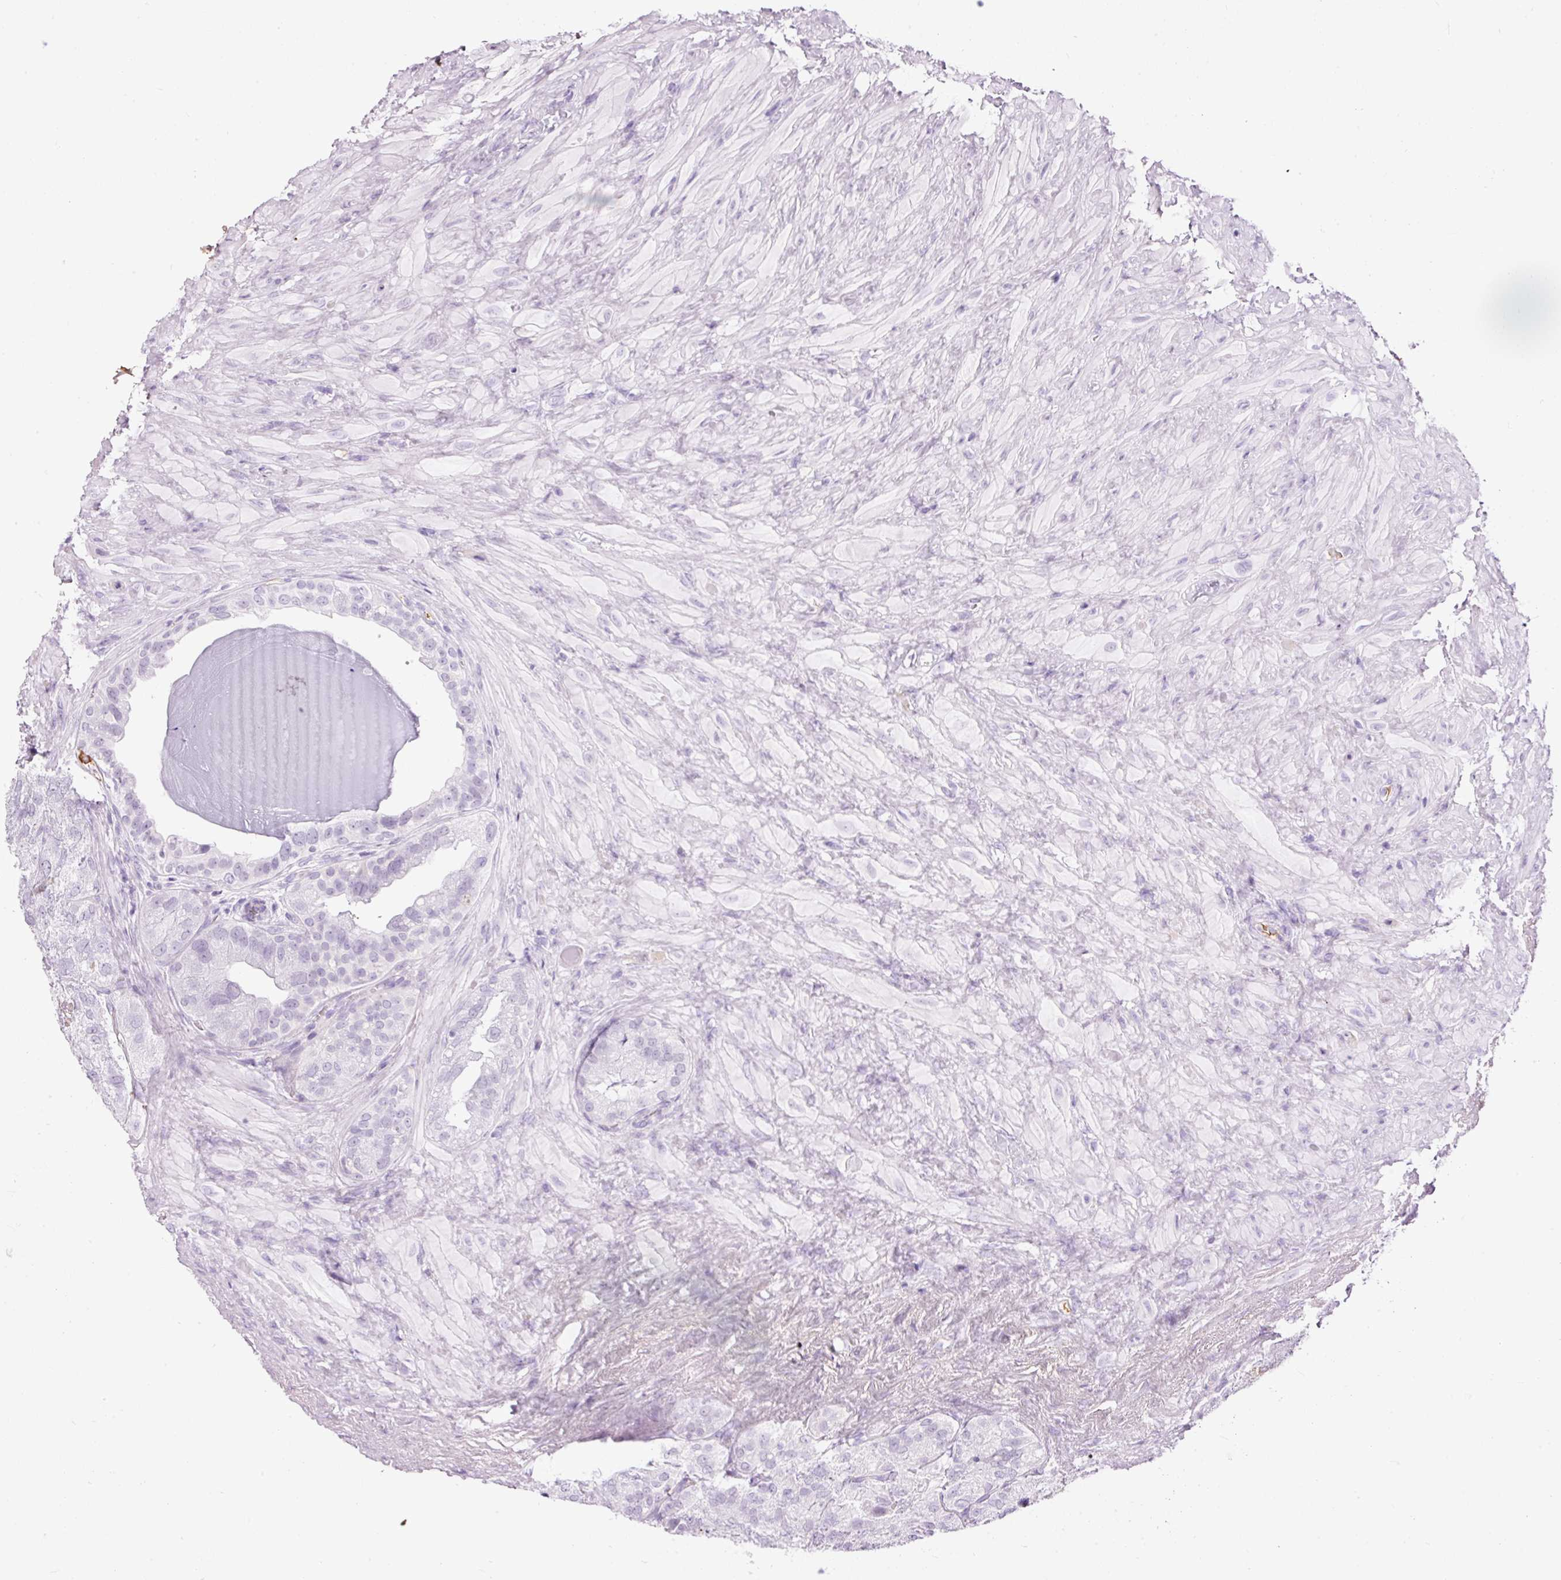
{"staining": {"intensity": "negative", "quantity": "none", "location": "none"}, "tissue": "seminal vesicle", "cell_type": "Glandular cells", "image_type": "normal", "snomed": [{"axis": "morphology", "description": "Normal tissue, NOS"}, {"axis": "topography", "description": "Seminal veicle"}], "caption": "Immunohistochemistry (IHC) image of benign human seminal vesicle stained for a protein (brown), which displays no staining in glandular cells.", "gene": "PRPF38B", "patient": {"sex": "male", "age": 69}}